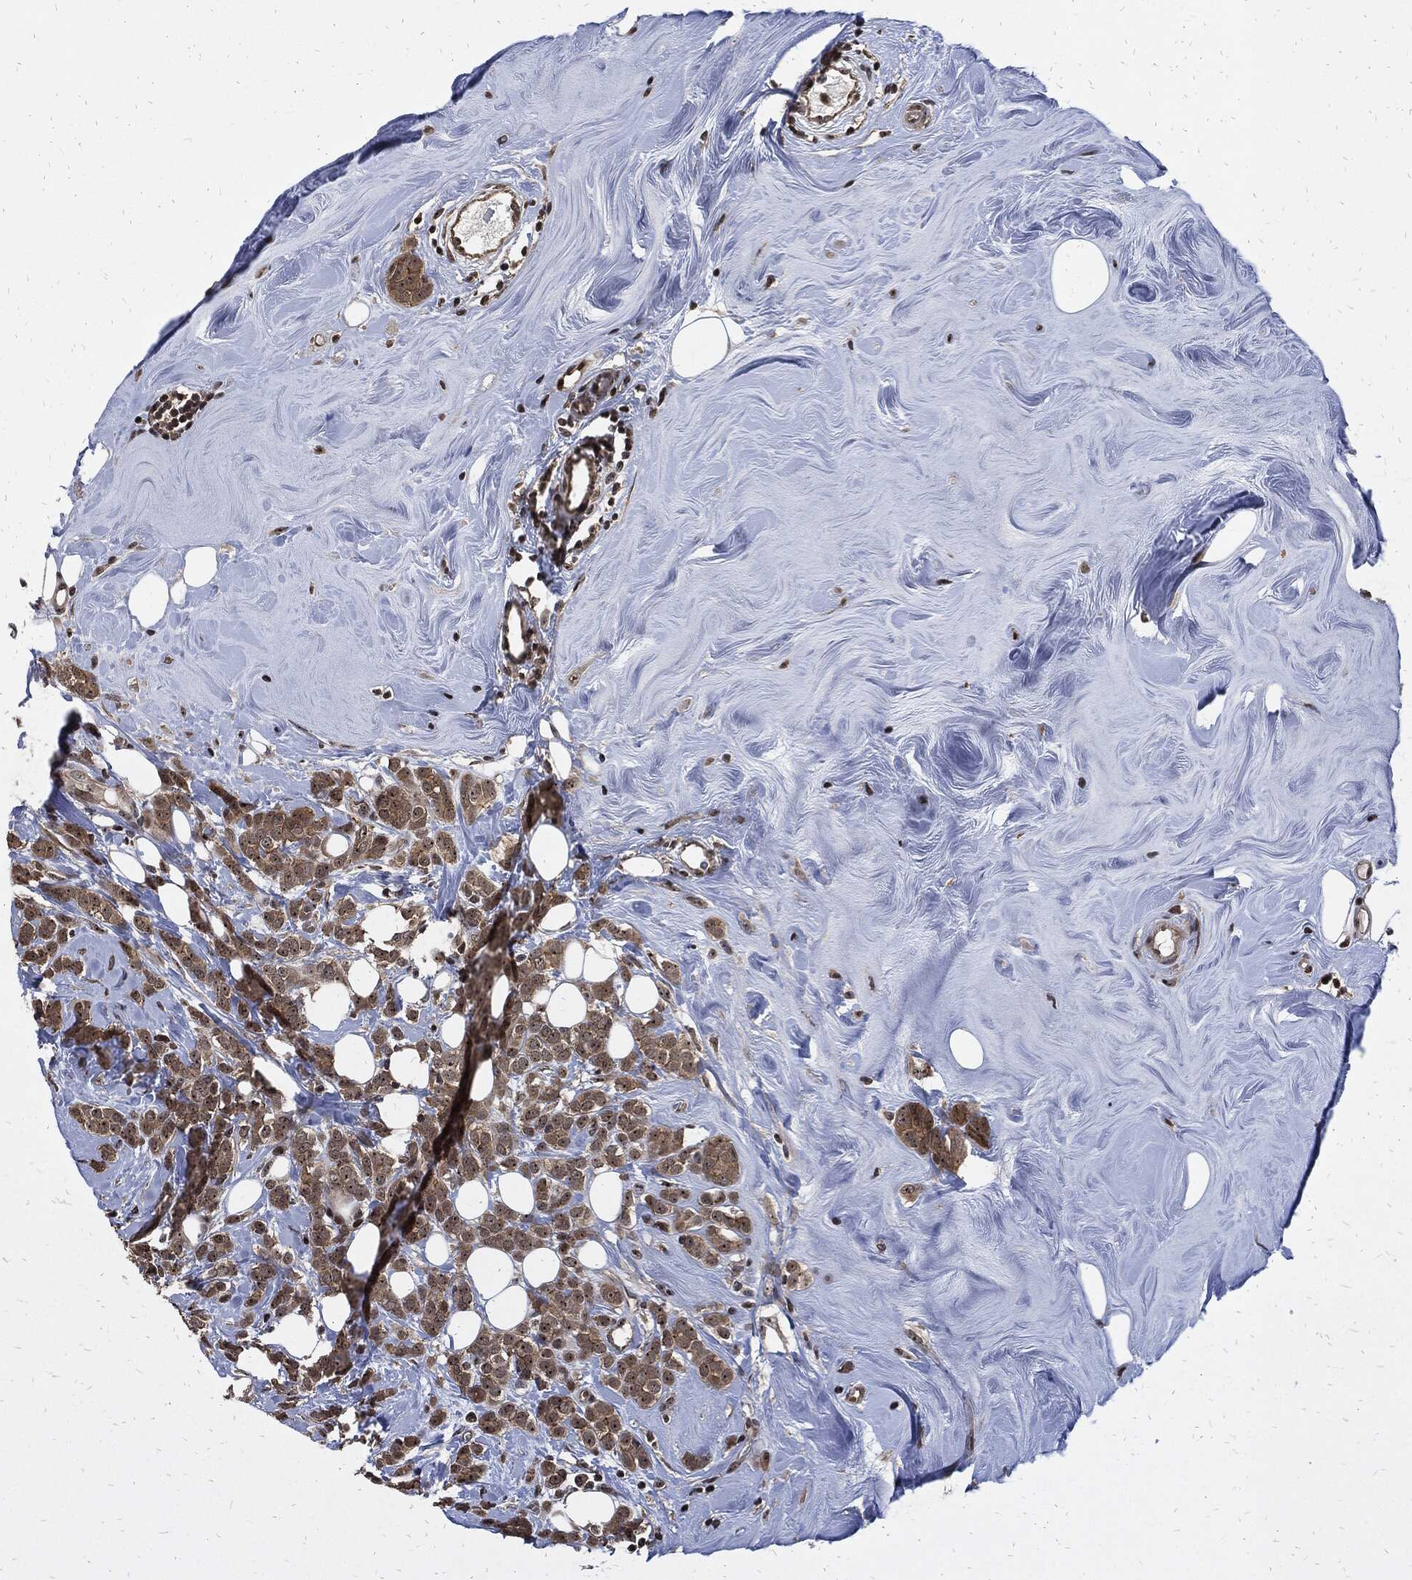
{"staining": {"intensity": "weak", "quantity": "25%-75%", "location": "cytoplasmic/membranous,nuclear"}, "tissue": "breast cancer", "cell_type": "Tumor cells", "image_type": "cancer", "snomed": [{"axis": "morphology", "description": "Lobular carcinoma"}, {"axis": "topography", "description": "Breast"}], "caption": "Immunohistochemical staining of human breast lobular carcinoma demonstrates weak cytoplasmic/membranous and nuclear protein staining in approximately 25%-75% of tumor cells.", "gene": "ZNF775", "patient": {"sex": "female", "age": 49}}